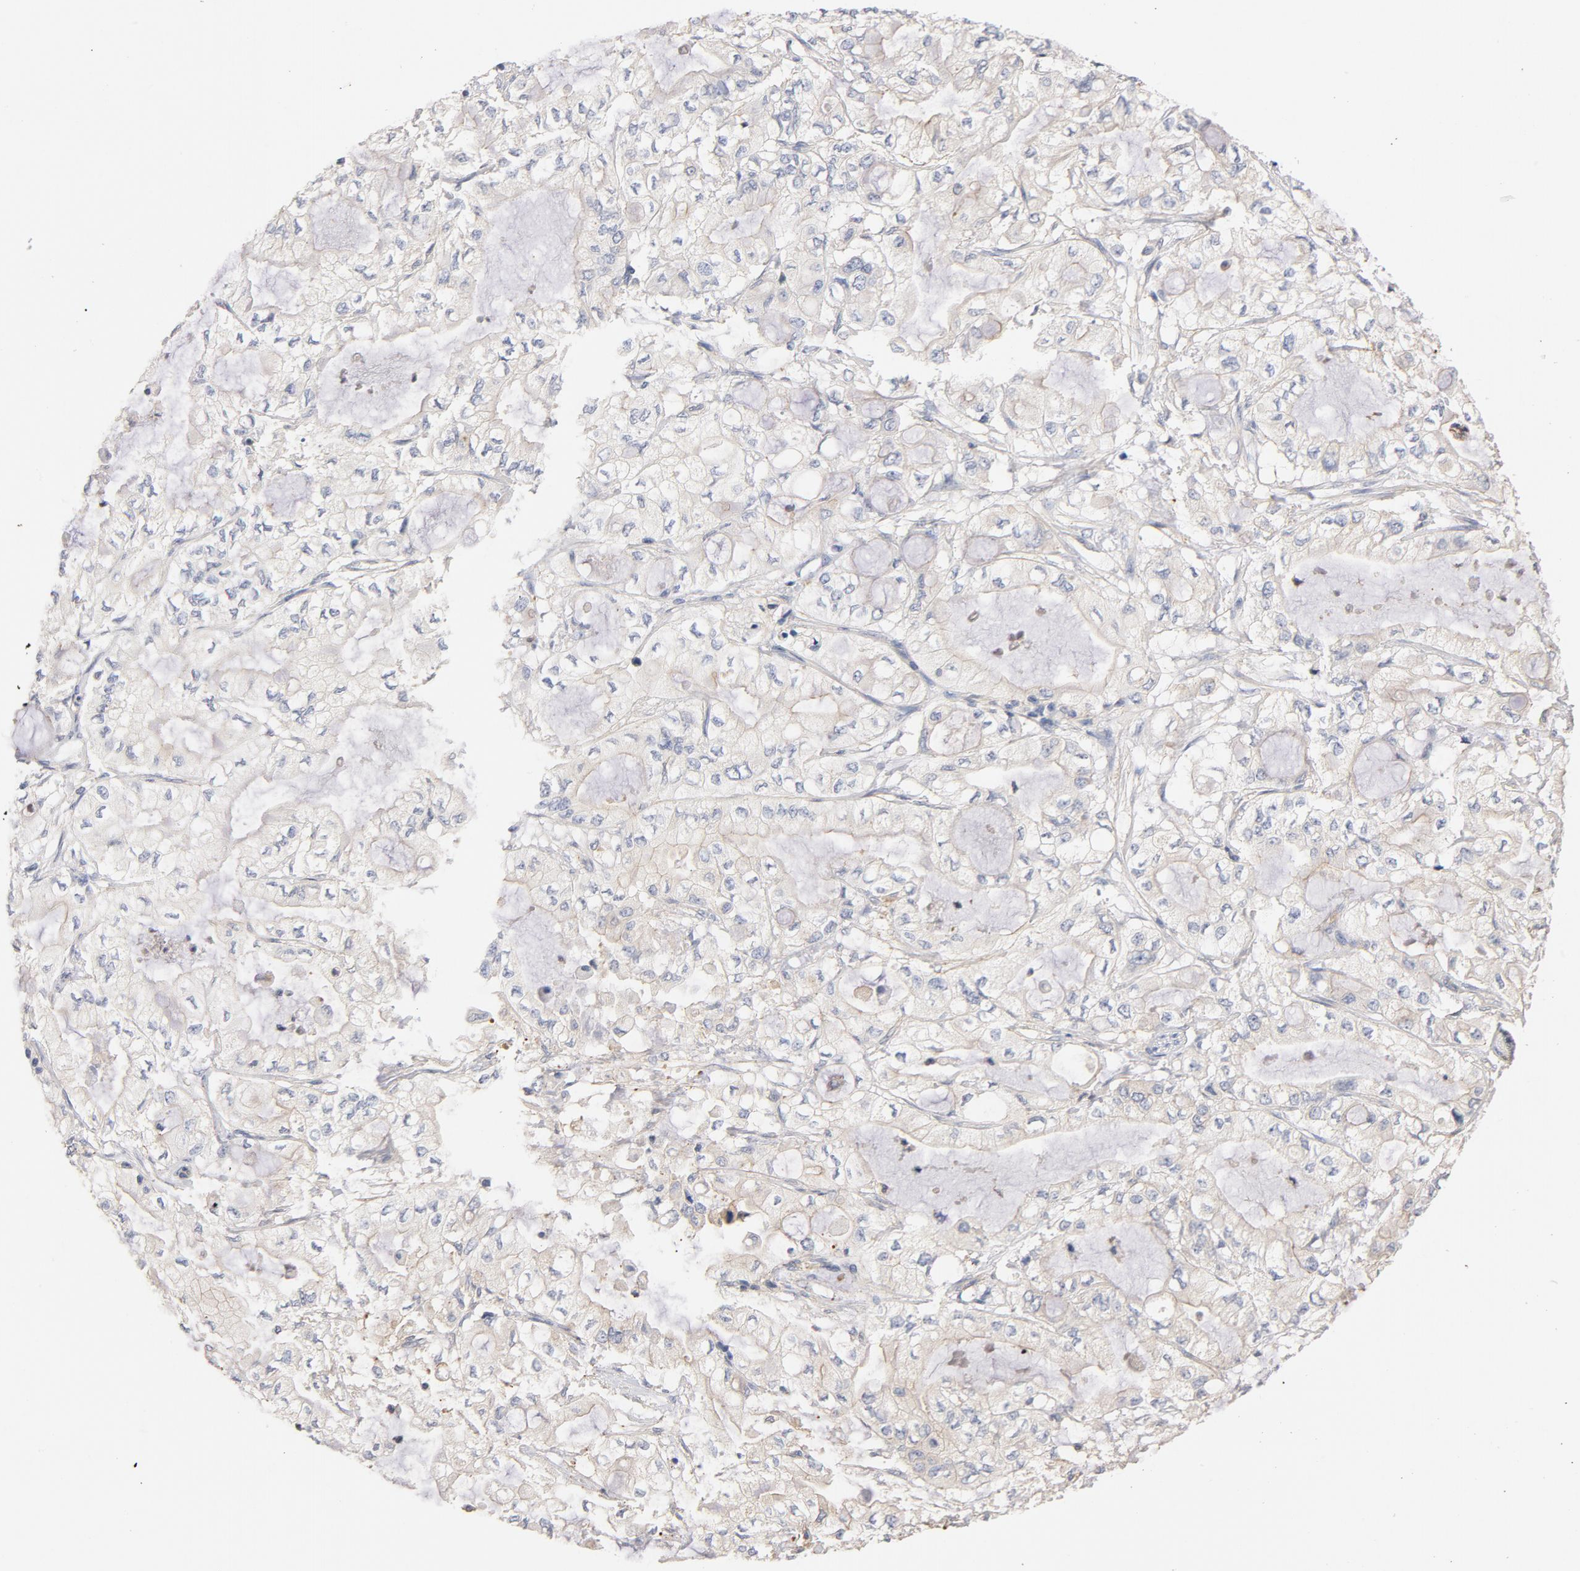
{"staining": {"intensity": "weak", "quantity": "25%-75%", "location": "cytoplasmic/membranous"}, "tissue": "pancreatic cancer", "cell_type": "Tumor cells", "image_type": "cancer", "snomed": [{"axis": "morphology", "description": "Adenocarcinoma, NOS"}, {"axis": "topography", "description": "Pancreas"}], "caption": "Pancreatic cancer tissue exhibits weak cytoplasmic/membranous expression in about 25%-75% of tumor cells (DAB = brown stain, brightfield microscopy at high magnification).", "gene": "STRN3", "patient": {"sex": "male", "age": 79}}